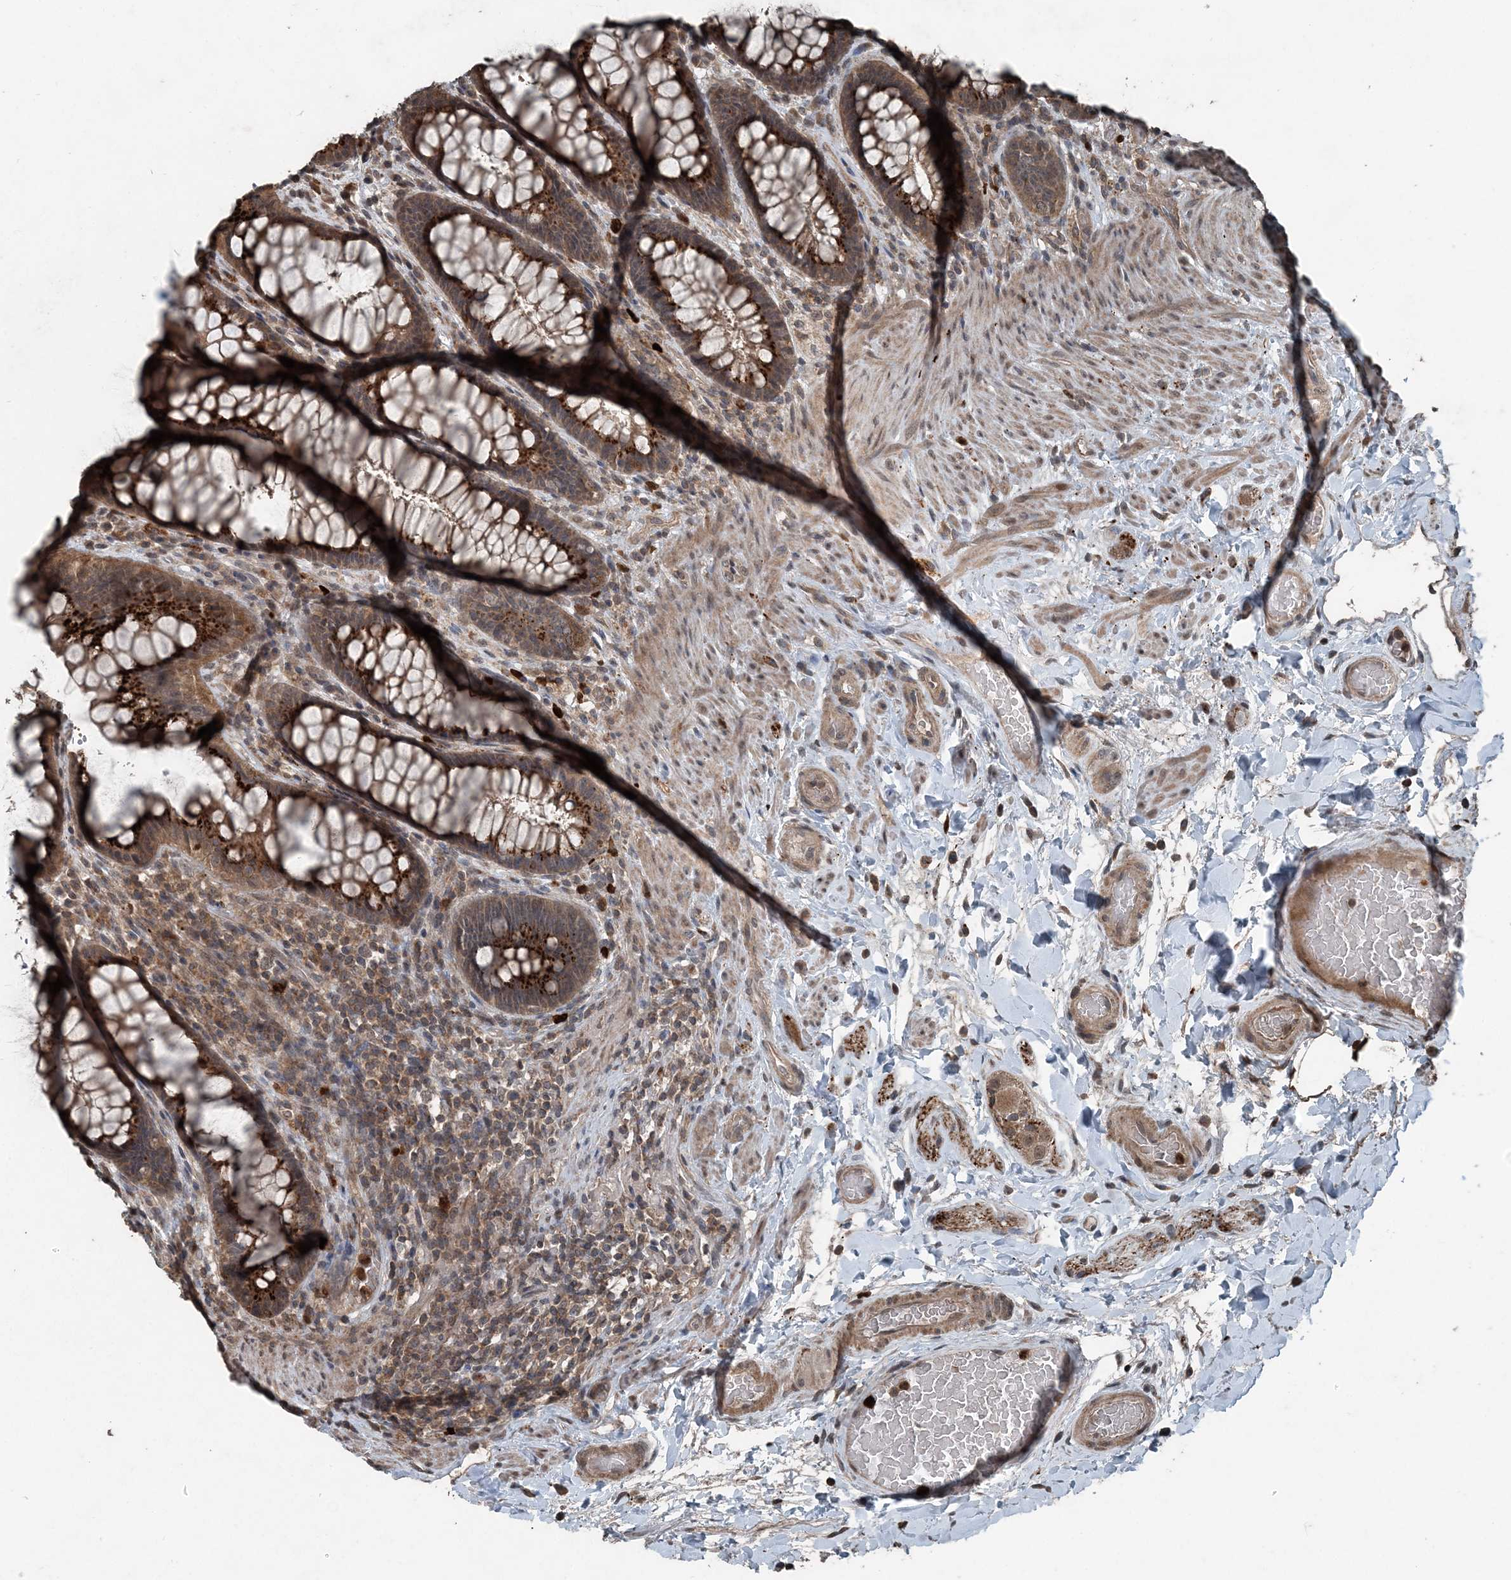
{"staining": {"intensity": "strong", "quantity": ">75%", "location": "cytoplasmic/membranous,nuclear"}, "tissue": "rectum", "cell_type": "Glandular cells", "image_type": "normal", "snomed": [{"axis": "morphology", "description": "Normal tissue, NOS"}, {"axis": "topography", "description": "Rectum"}], "caption": "Protein analysis of unremarkable rectum exhibits strong cytoplasmic/membranous,nuclear staining in about >75% of glandular cells.", "gene": "CFL1", "patient": {"sex": "female", "age": 46}}